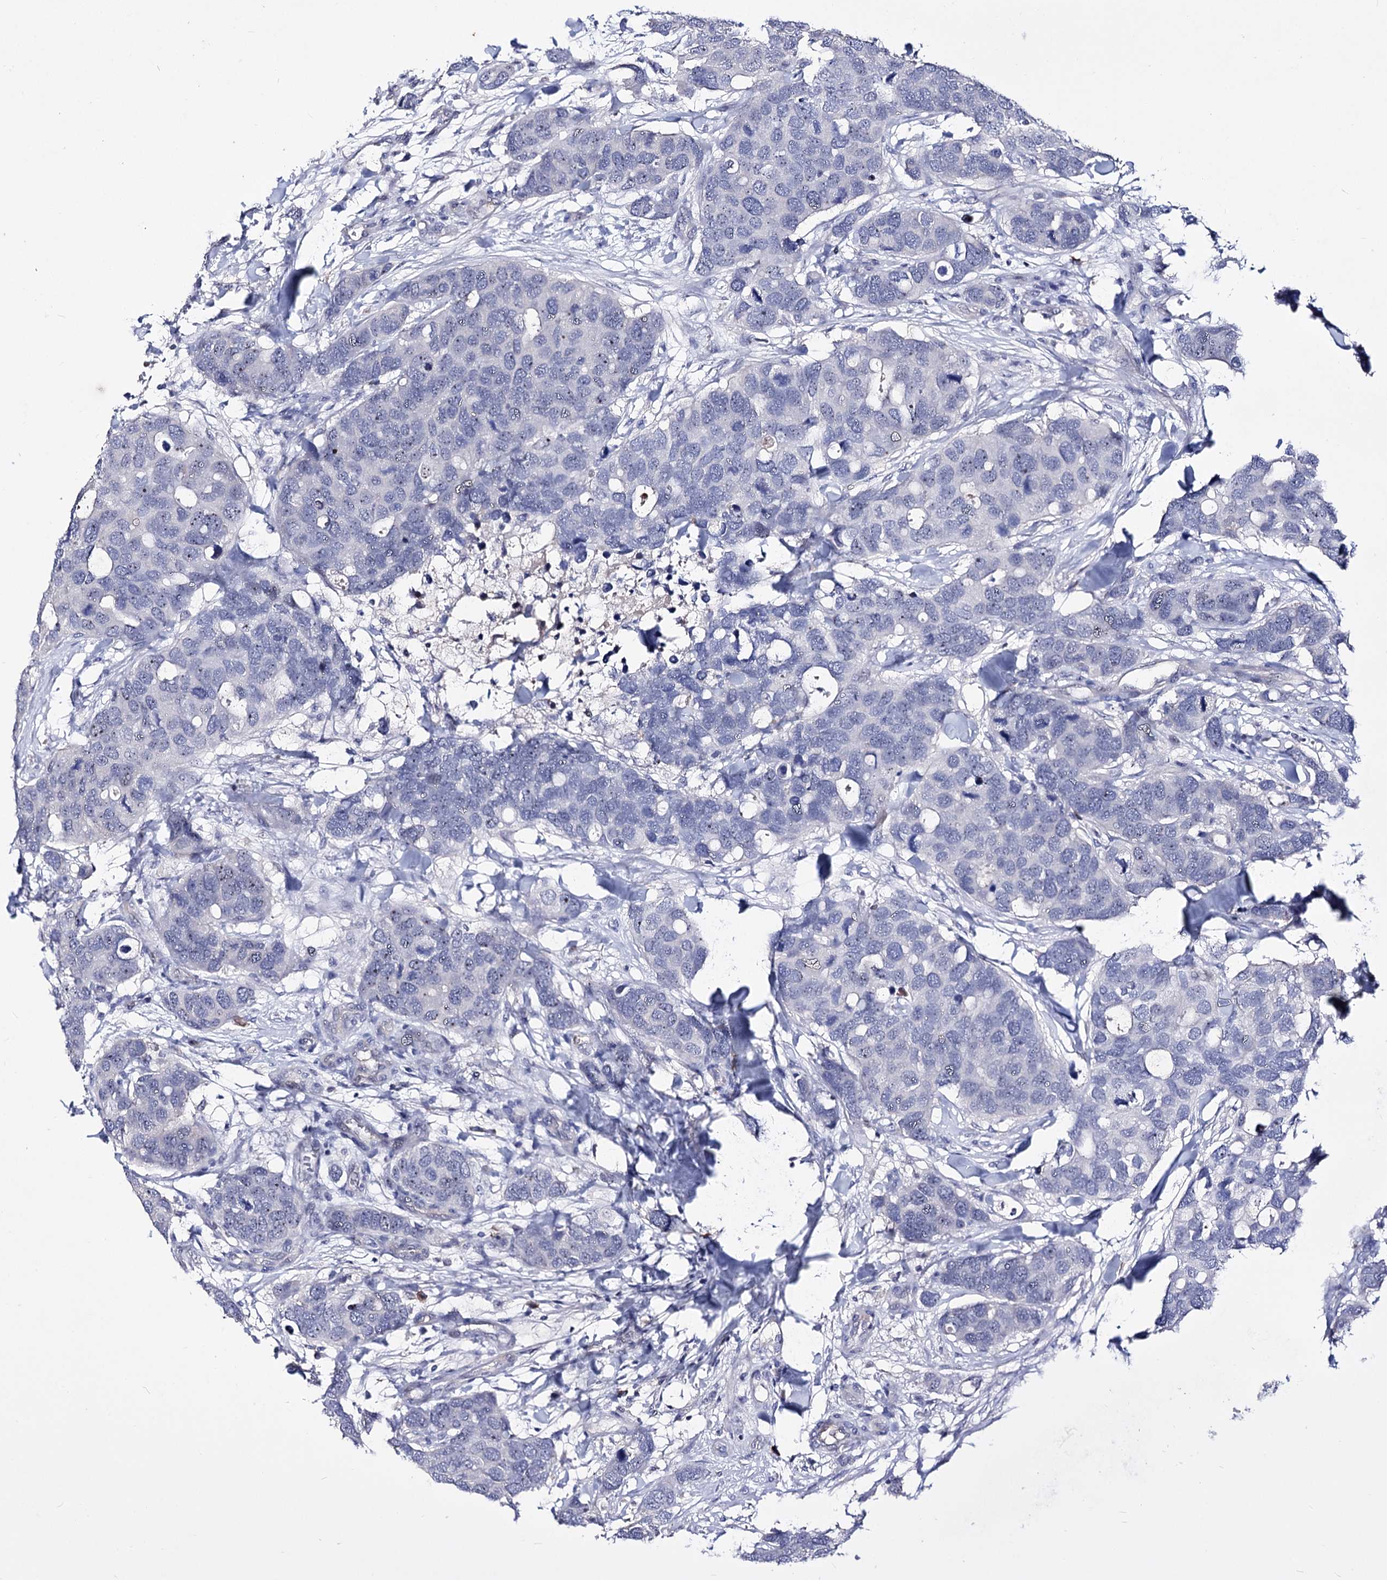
{"staining": {"intensity": "weak", "quantity": "<25%", "location": "nuclear"}, "tissue": "breast cancer", "cell_type": "Tumor cells", "image_type": "cancer", "snomed": [{"axis": "morphology", "description": "Duct carcinoma"}, {"axis": "topography", "description": "Breast"}], "caption": "Immunohistochemistry (IHC) of human breast intraductal carcinoma demonstrates no staining in tumor cells.", "gene": "PCGF5", "patient": {"sex": "female", "age": 83}}